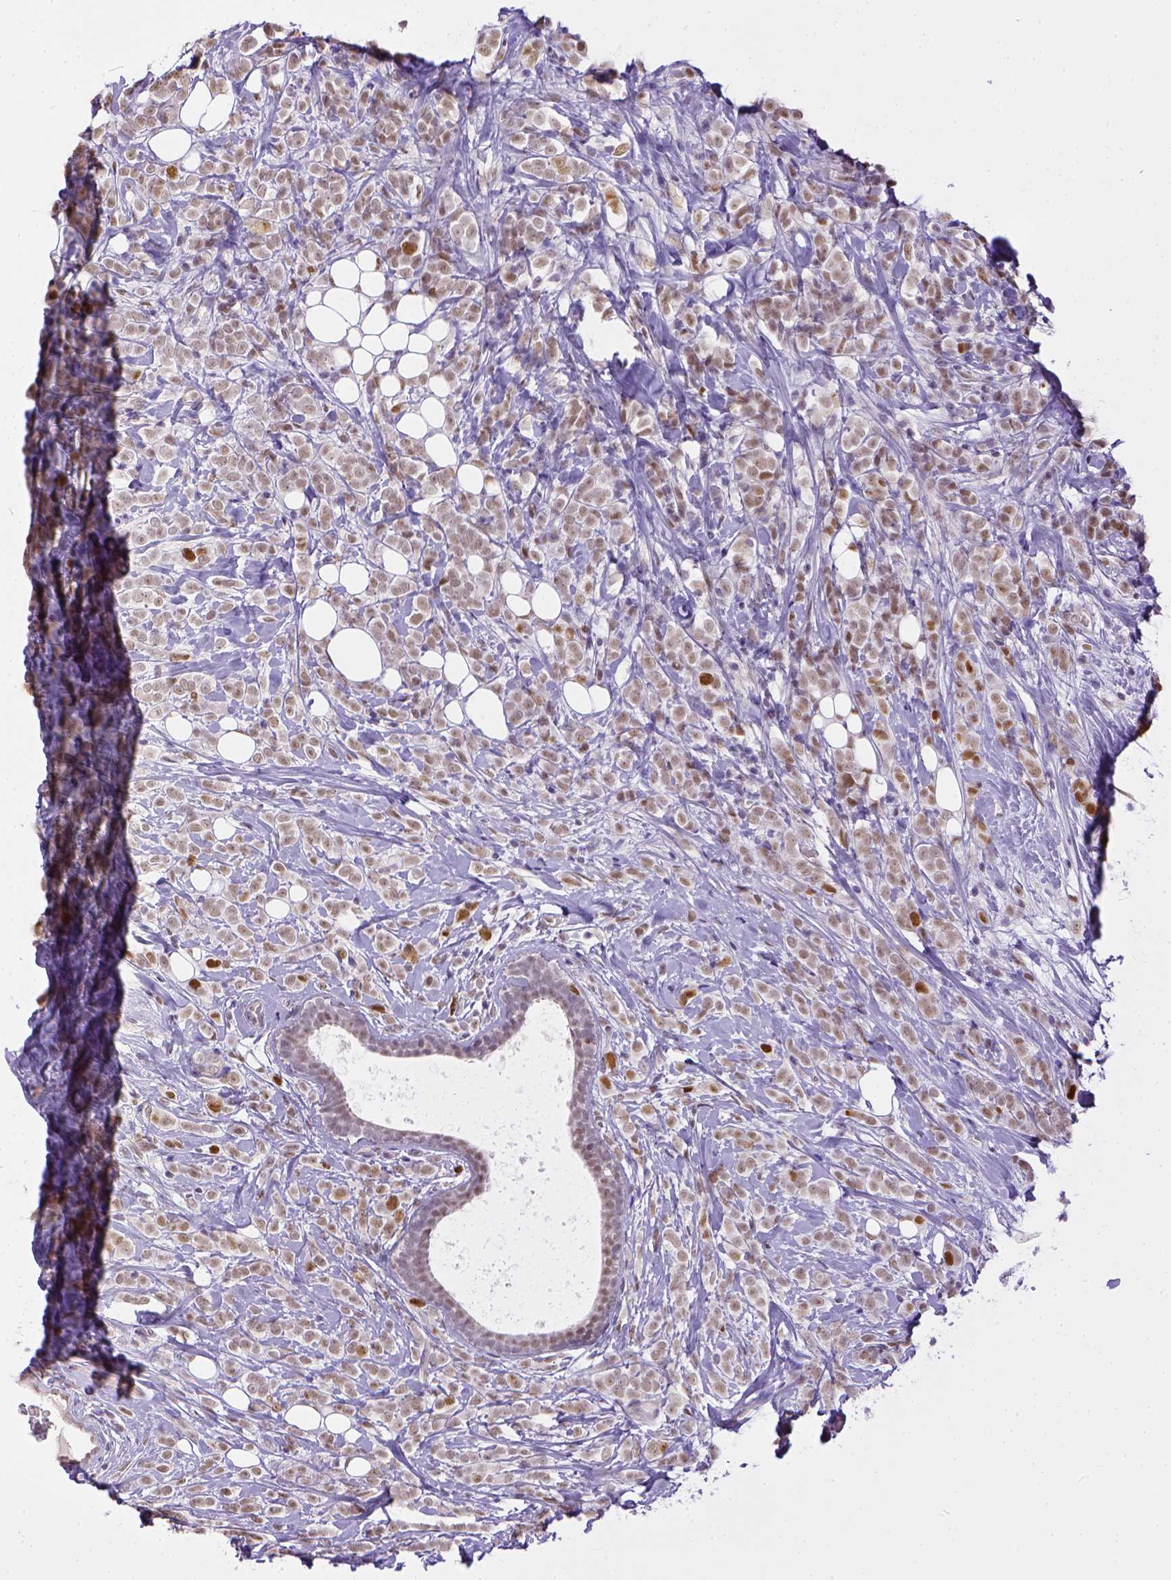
{"staining": {"intensity": "weak", "quantity": ">75%", "location": "nuclear"}, "tissue": "breast cancer", "cell_type": "Tumor cells", "image_type": "cancer", "snomed": [{"axis": "morphology", "description": "Lobular carcinoma"}, {"axis": "topography", "description": "Breast"}], "caption": "Immunohistochemistry staining of breast cancer (lobular carcinoma), which displays low levels of weak nuclear positivity in approximately >75% of tumor cells indicating weak nuclear protein expression. The staining was performed using DAB (brown) for protein detection and nuclei were counterstained in hematoxylin (blue).", "gene": "ERCC1", "patient": {"sex": "female", "age": 49}}